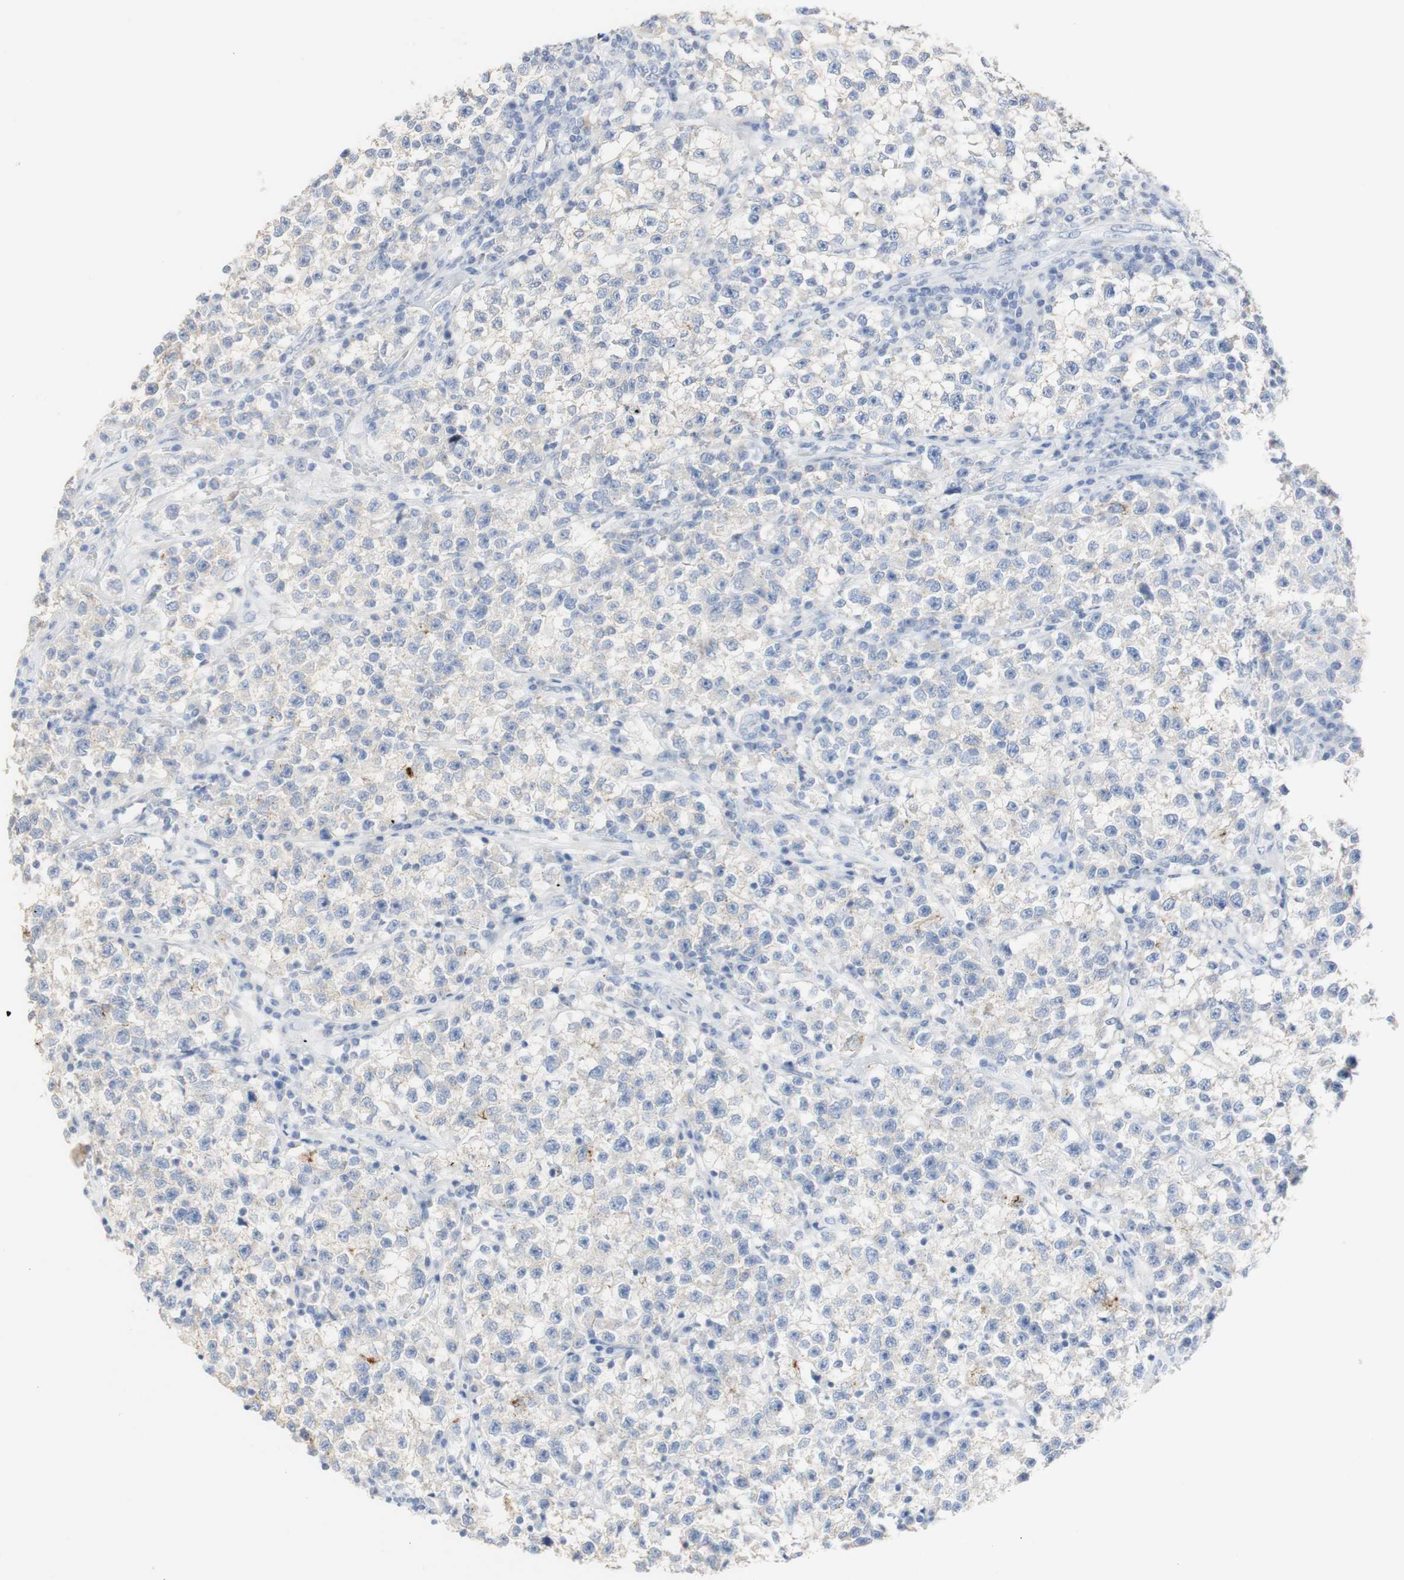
{"staining": {"intensity": "weak", "quantity": "25%-75%", "location": "cytoplasmic/membranous"}, "tissue": "testis cancer", "cell_type": "Tumor cells", "image_type": "cancer", "snomed": [{"axis": "morphology", "description": "Seminoma, NOS"}, {"axis": "topography", "description": "Testis"}], "caption": "DAB (3,3'-diaminobenzidine) immunohistochemical staining of testis cancer shows weak cytoplasmic/membranous protein positivity in about 25%-75% of tumor cells.", "gene": "DSC2", "patient": {"sex": "male", "age": 22}}